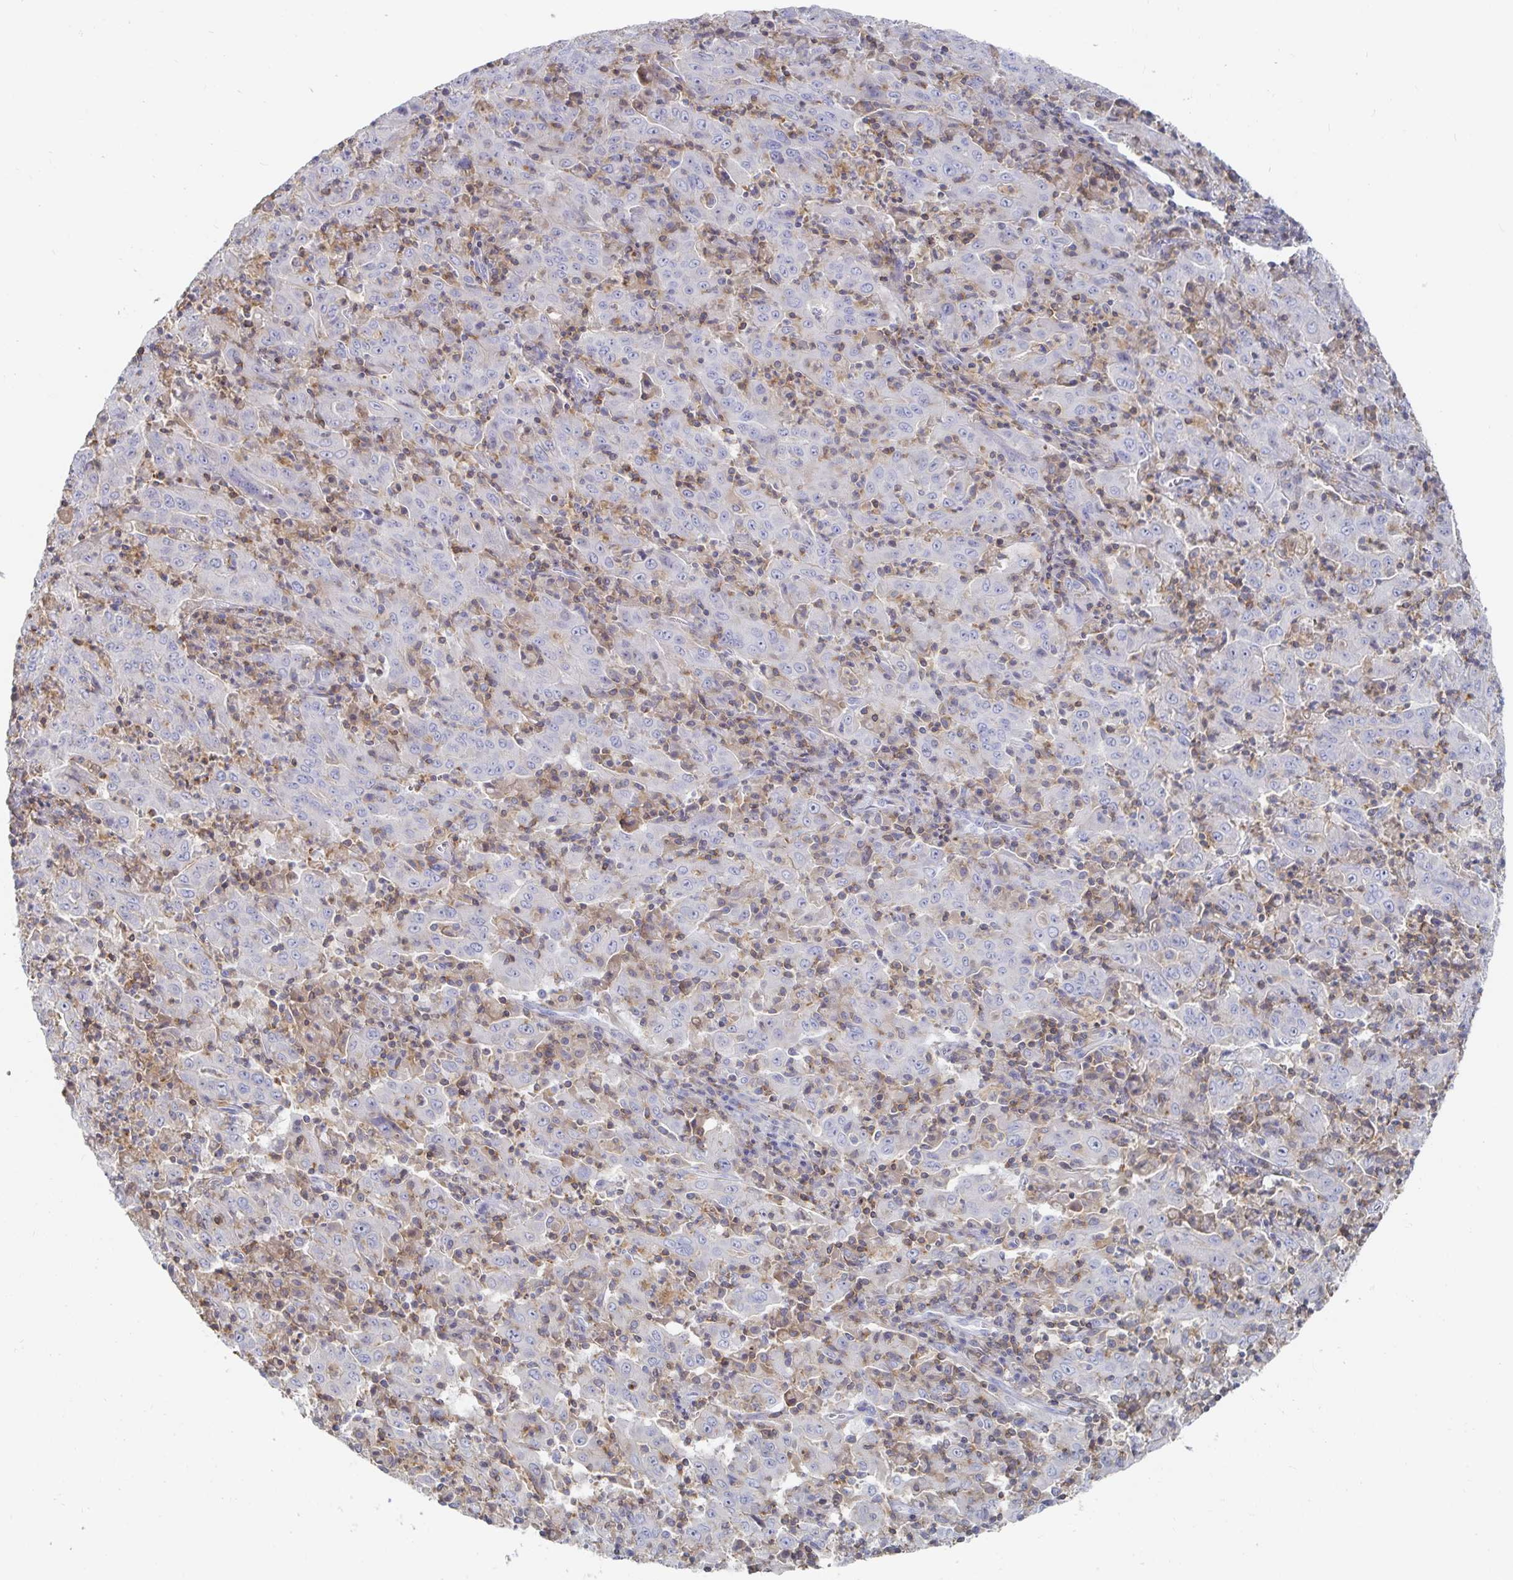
{"staining": {"intensity": "negative", "quantity": "none", "location": "none"}, "tissue": "pancreatic cancer", "cell_type": "Tumor cells", "image_type": "cancer", "snomed": [{"axis": "morphology", "description": "Adenocarcinoma, NOS"}, {"axis": "topography", "description": "Pancreas"}], "caption": "High magnification brightfield microscopy of pancreatic adenocarcinoma stained with DAB (brown) and counterstained with hematoxylin (blue): tumor cells show no significant staining.", "gene": "PIK3CD", "patient": {"sex": "male", "age": 63}}